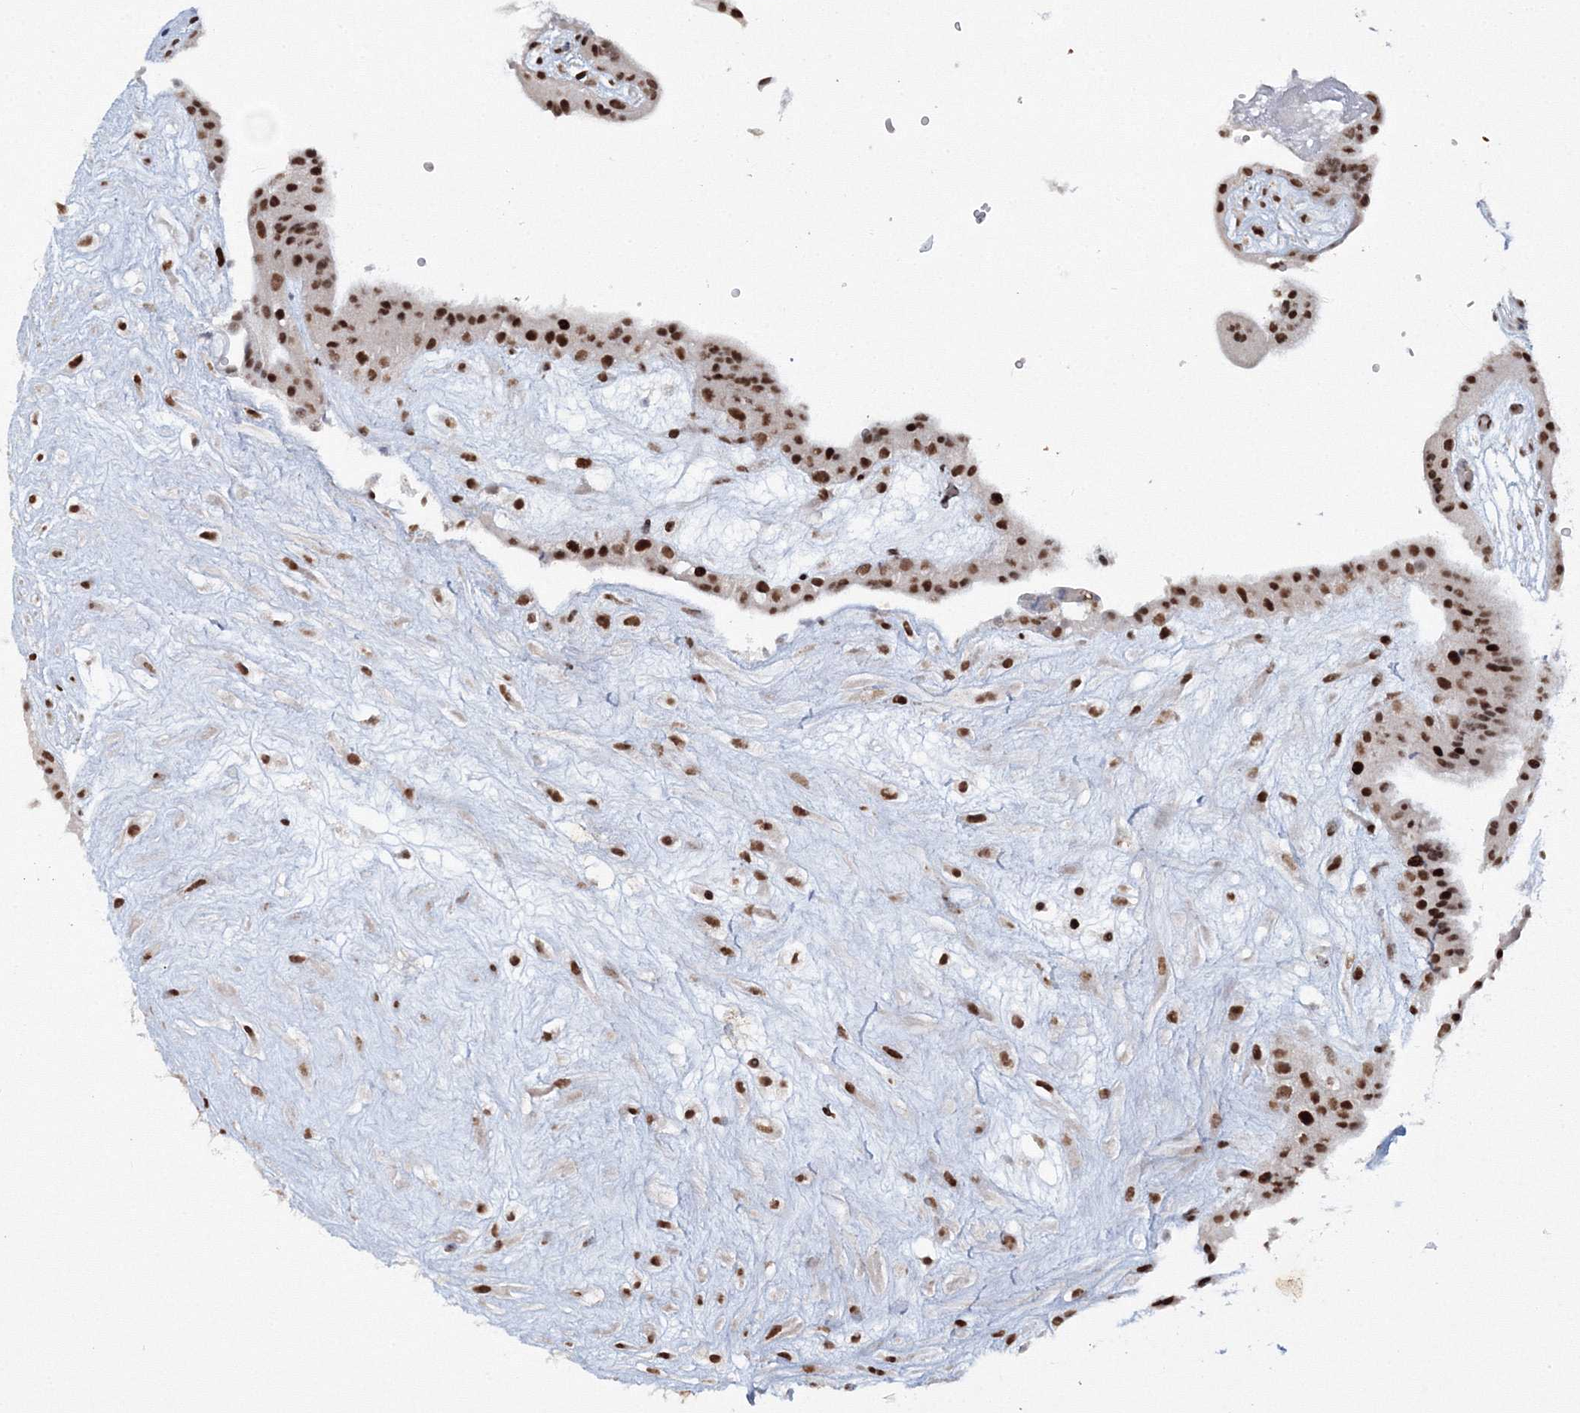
{"staining": {"intensity": "moderate", "quantity": "25%-75%", "location": "nuclear"}, "tissue": "placenta", "cell_type": "Trophoblastic cells", "image_type": "normal", "snomed": [{"axis": "morphology", "description": "Normal tissue, NOS"}, {"axis": "topography", "description": "Placenta"}], "caption": "Protein staining by immunohistochemistry exhibits moderate nuclear positivity in about 25%-75% of trophoblastic cells in unremarkable placenta.", "gene": "C3orf33", "patient": {"sex": "female", "age": 18}}